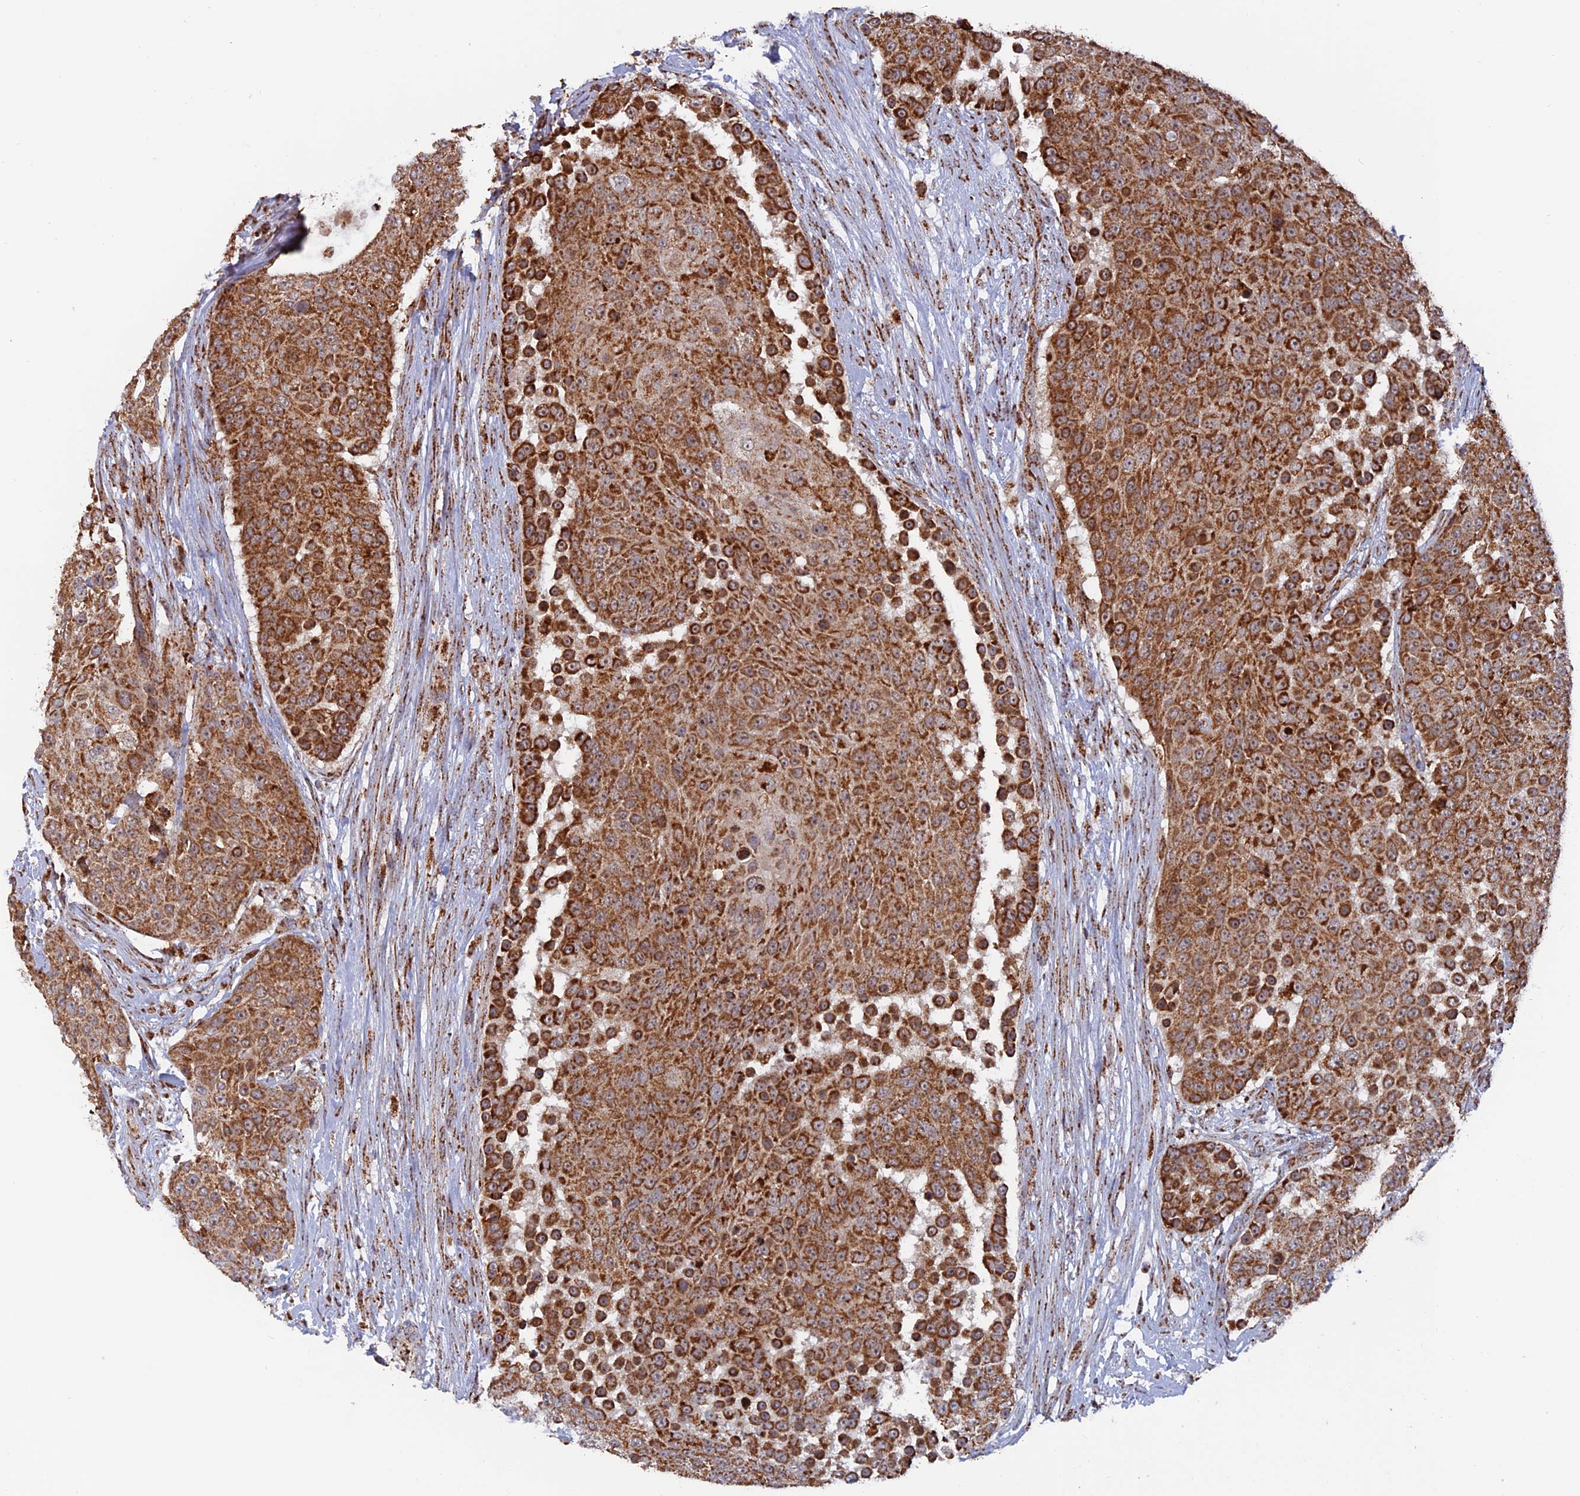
{"staining": {"intensity": "moderate", "quantity": ">75%", "location": "cytoplasmic/membranous"}, "tissue": "urothelial cancer", "cell_type": "Tumor cells", "image_type": "cancer", "snomed": [{"axis": "morphology", "description": "Urothelial carcinoma, High grade"}, {"axis": "topography", "description": "Urinary bladder"}], "caption": "Immunohistochemical staining of high-grade urothelial carcinoma reveals moderate cytoplasmic/membranous protein positivity in approximately >75% of tumor cells.", "gene": "DTYMK", "patient": {"sex": "female", "age": 63}}